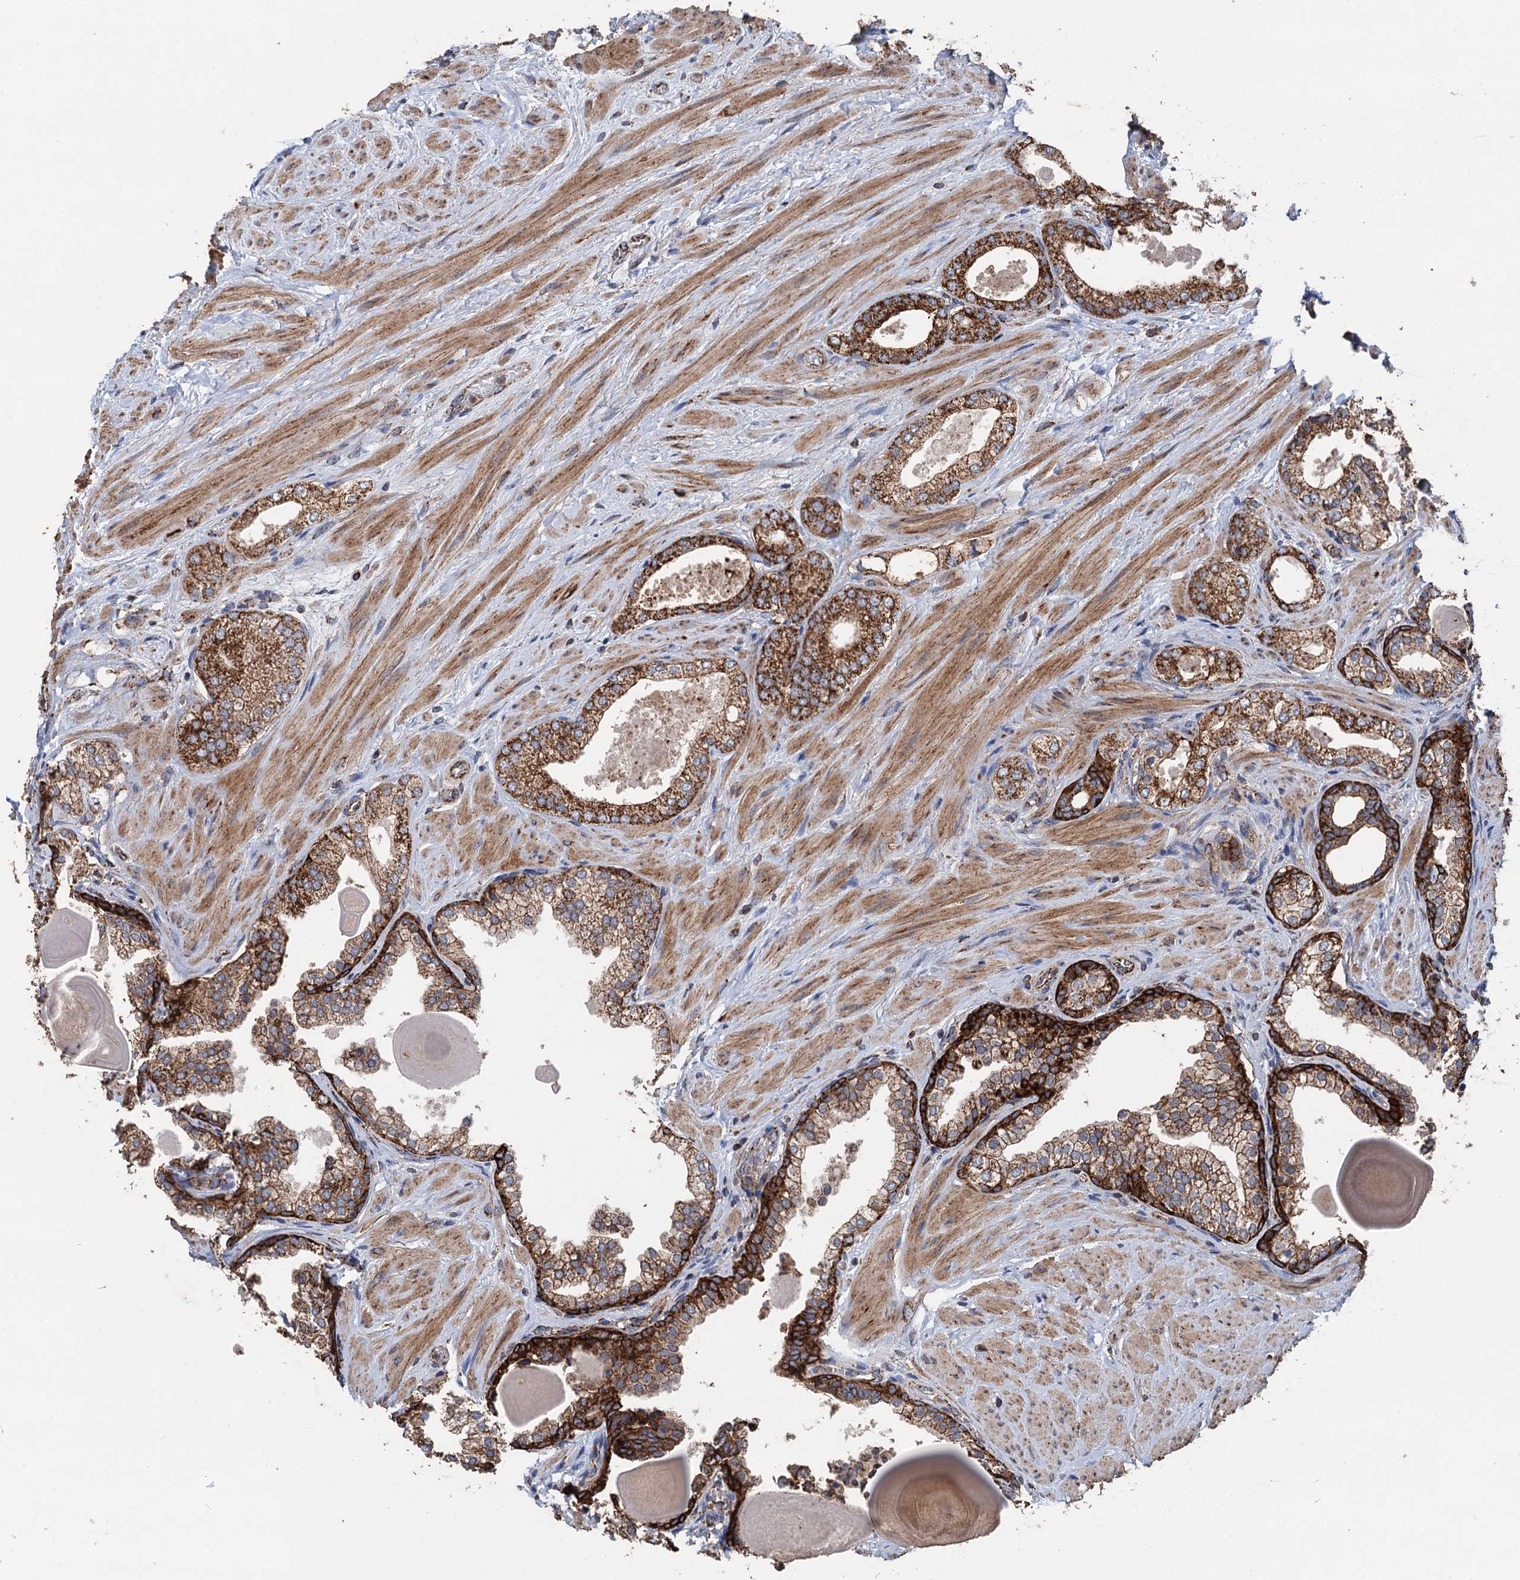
{"staining": {"intensity": "strong", "quantity": ">75%", "location": "cytoplasmic/membranous"}, "tissue": "prostate", "cell_type": "Glandular cells", "image_type": "normal", "snomed": [{"axis": "morphology", "description": "Normal tissue, NOS"}, {"axis": "topography", "description": "Prostate"}], "caption": "High-magnification brightfield microscopy of unremarkable prostate stained with DAB (brown) and counterstained with hematoxylin (blue). glandular cells exhibit strong cytoplasmic/membranous staining is appreciated in approximately>75% of cells.", "gene": "DGLUCY", "patient": {"sex": "male", "age": 48}}